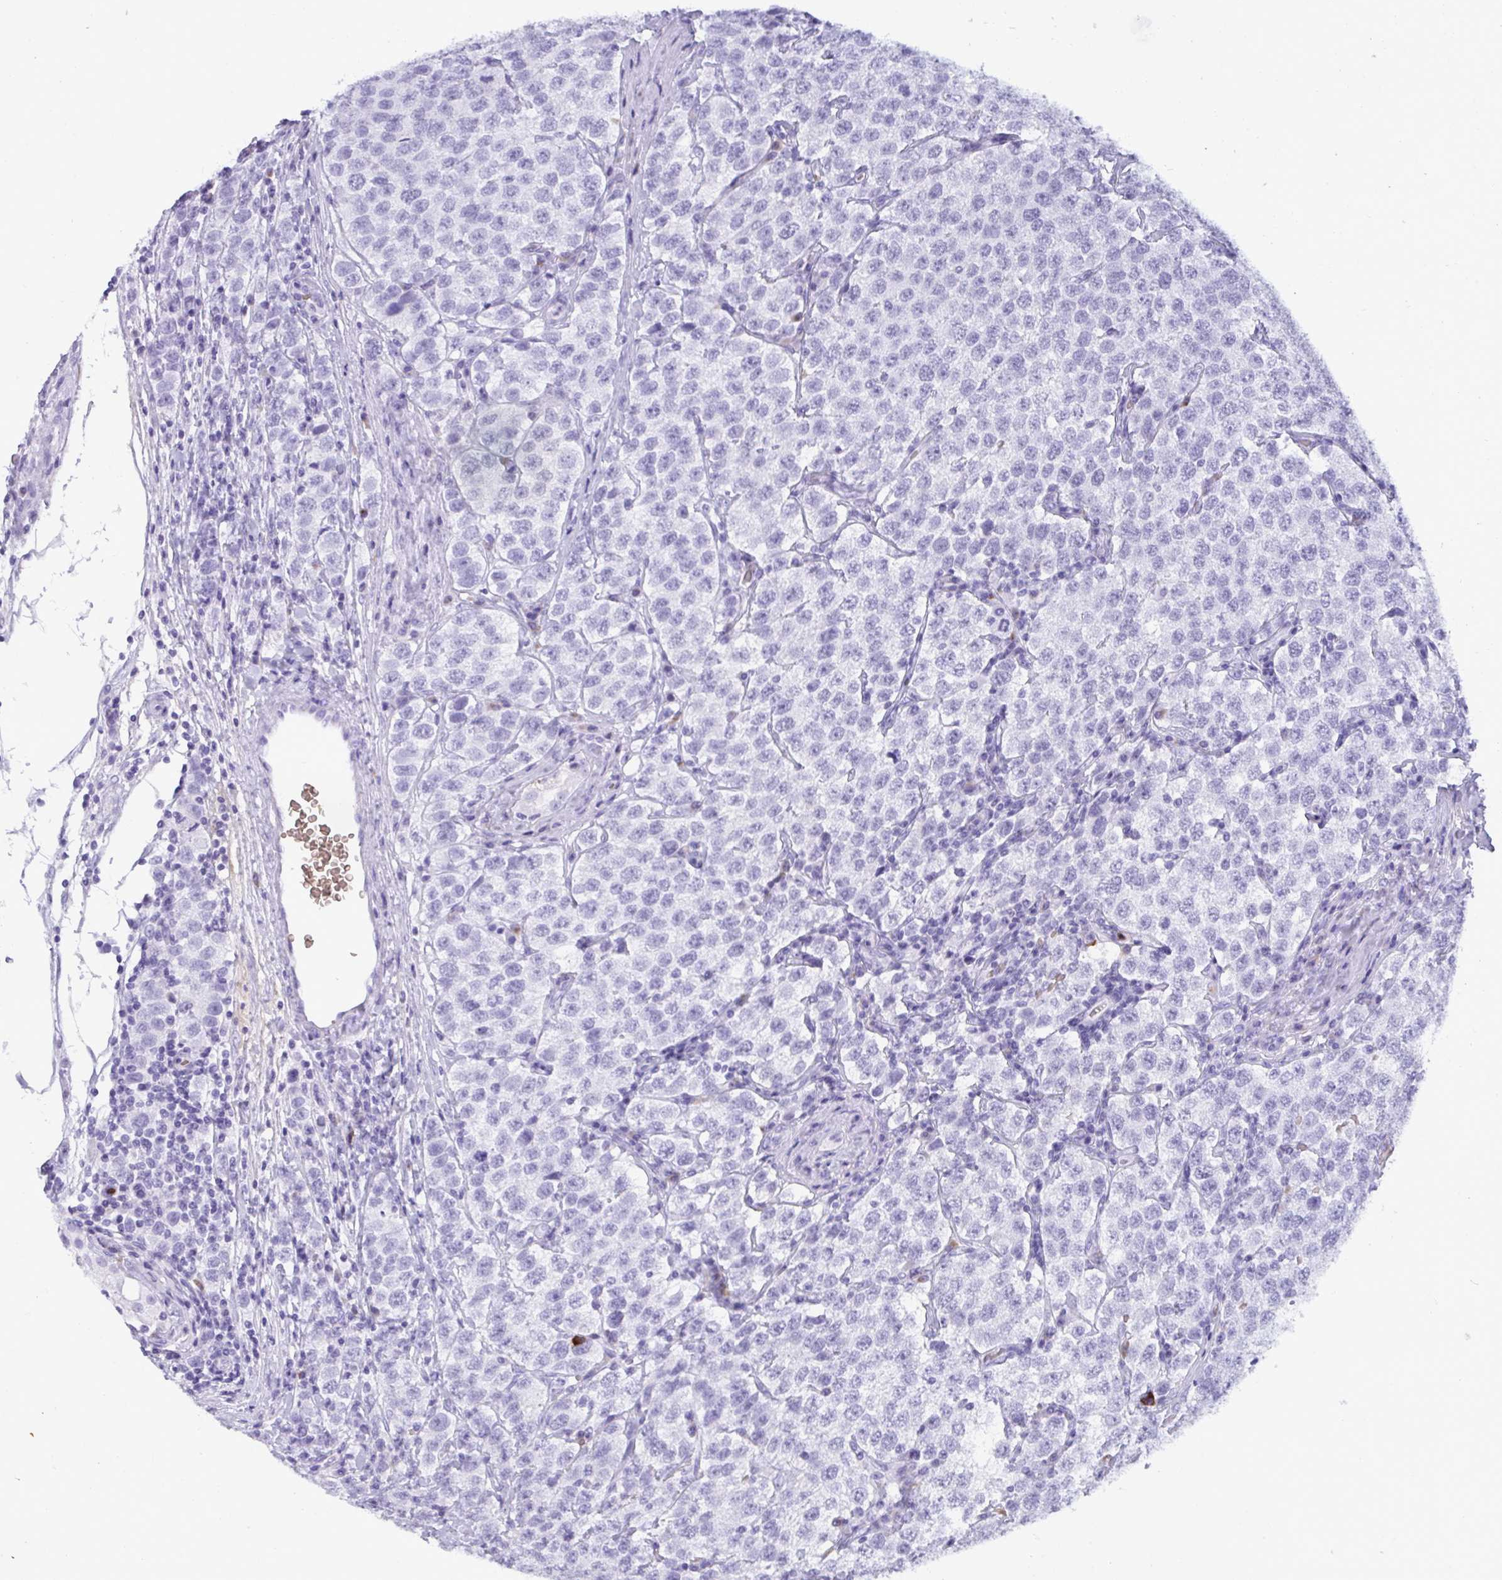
{"staining": {"intensity": "negative", "quantity": "none", "location": "none"}, "tissue": "testis cancer", "cell_type": "Tumor cells", "image_type": "cancer", "snomed": [{"axis": "morphology", "description": "Seminoma, NOS"}, {"axis": "topography", "description": "Testis"}], "caption": "High magnification brightfield microscopy of seminoma (testis) stained with DAB (brown) and counterstained with hematoxylin (blue): tumor cells show no significant positivity.", "gene": "SLC2A1", "patient": {"sex": "male", "age": 34}}